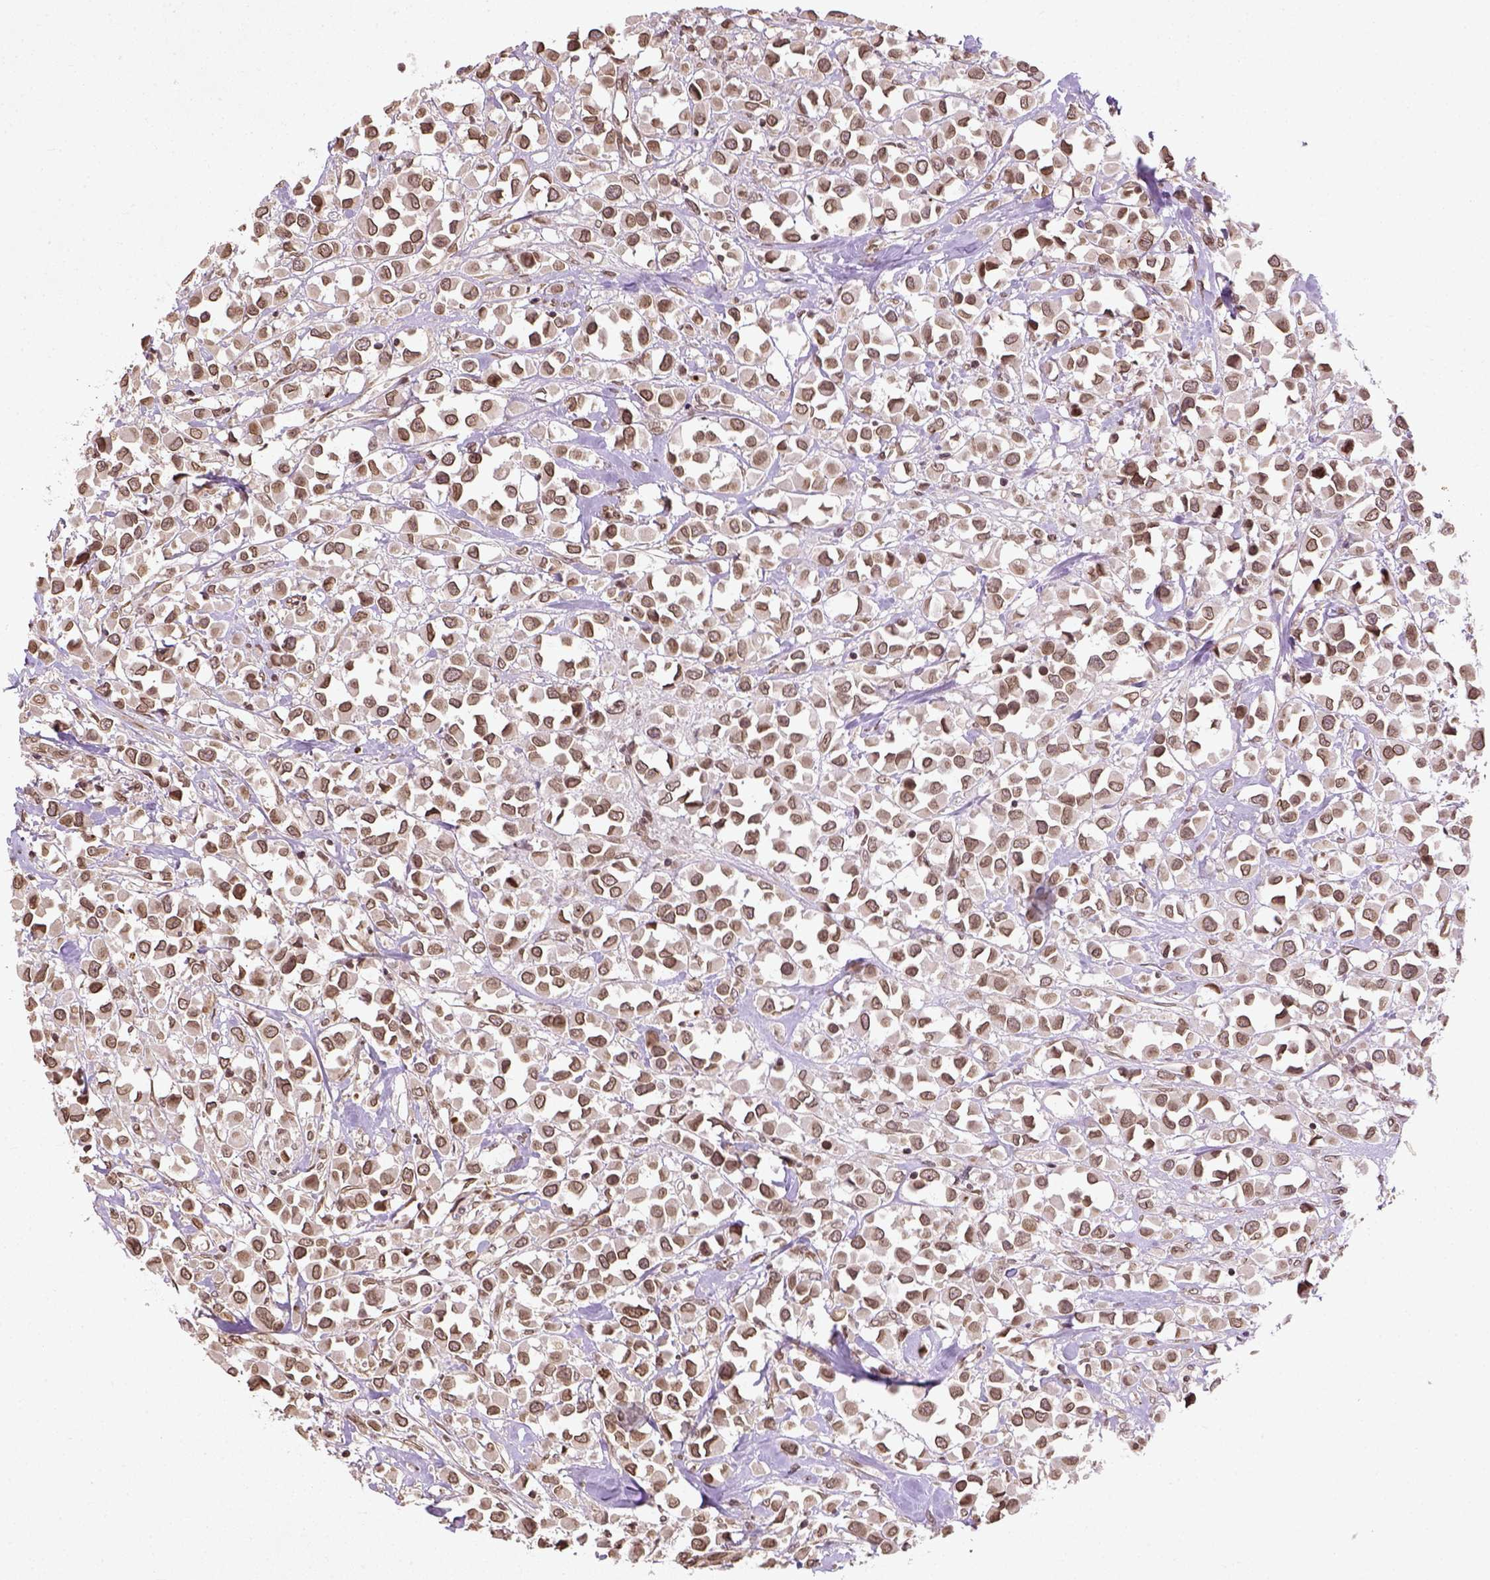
{"staining": {"intensity": "moderate", "quantity": ">75%", "location": "nuclear"}, "tissue": "breast cancer", "cell_type": "Tumor cells", "image_type": "cancer", "snomed": [{"axis": "morphology", "description": "Duct carcinoma"}, {"axis": "topography", "description": "Breast"}], "caption": "Breast cancer stained for a protein exhibits moderate nuclear positivity in tumor cells. (IHC, brightfield microscopy, high magnification).", "gene": "BANF1", "patient": {"sex": "female", "age": 61}}